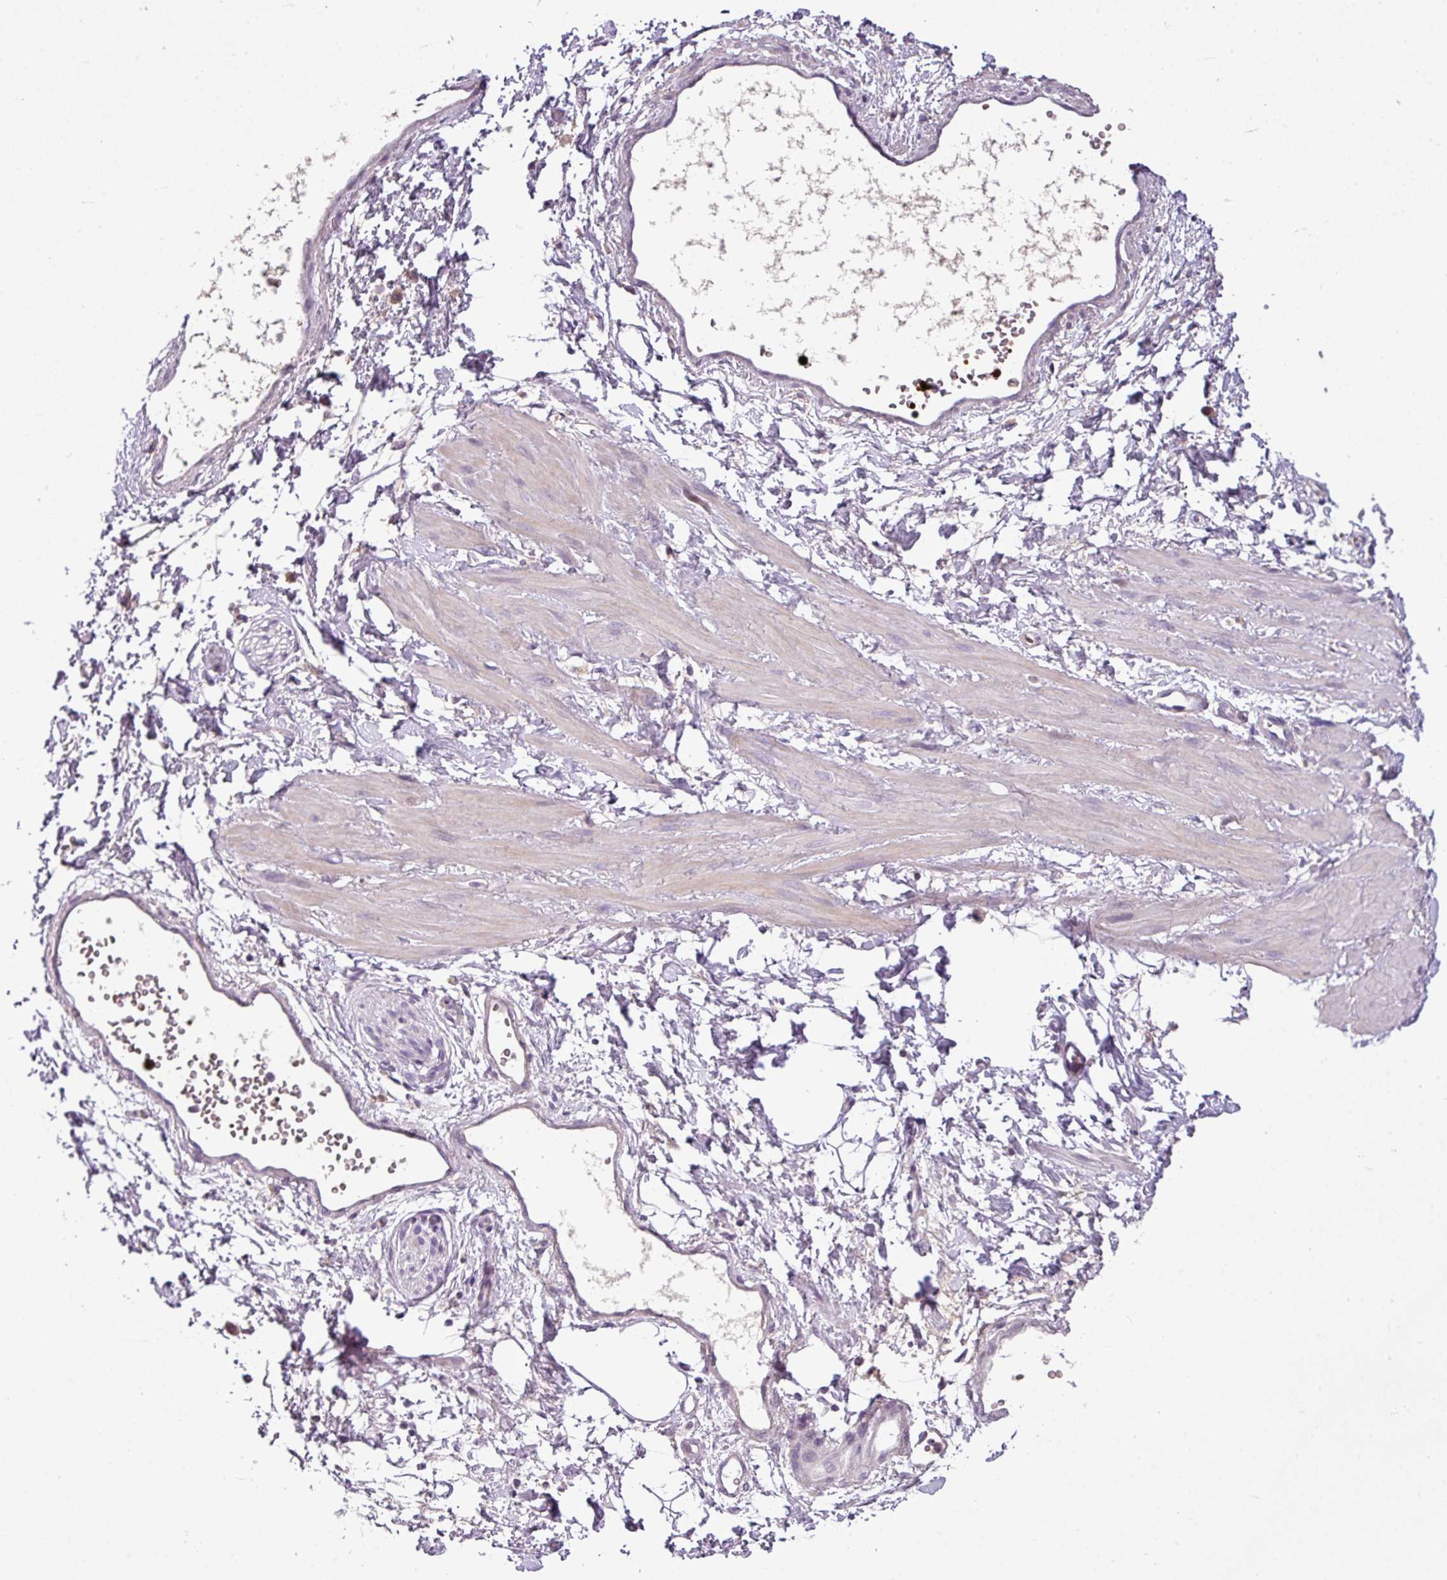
{"staining": {"intensity": "negative", "quantity": "none", "location": "none"}, "tissue": "adipose tissue", "cell_type": "Adipocytes", "image_type": "normal", "snomed": [{"axis": "morphology", "description": "Normal tissue, NOS"}, {"axis": "topography", "description": "Prostate"}, {"axis": "topography", "description": "Peripheral nerve tissue"}], "caption": "Immunohistochemistry (IHC) image of unremarkable adipose tissue: adipose tissue stained with DAB (3,3'-diaminobenzidine) reveals no significant protein expression in adipocytes. (DAB IHC visualized using brightfield microscopy, high magnification).", "gene": "IL17A", "patient": {"sex": "male", "age": 55}}